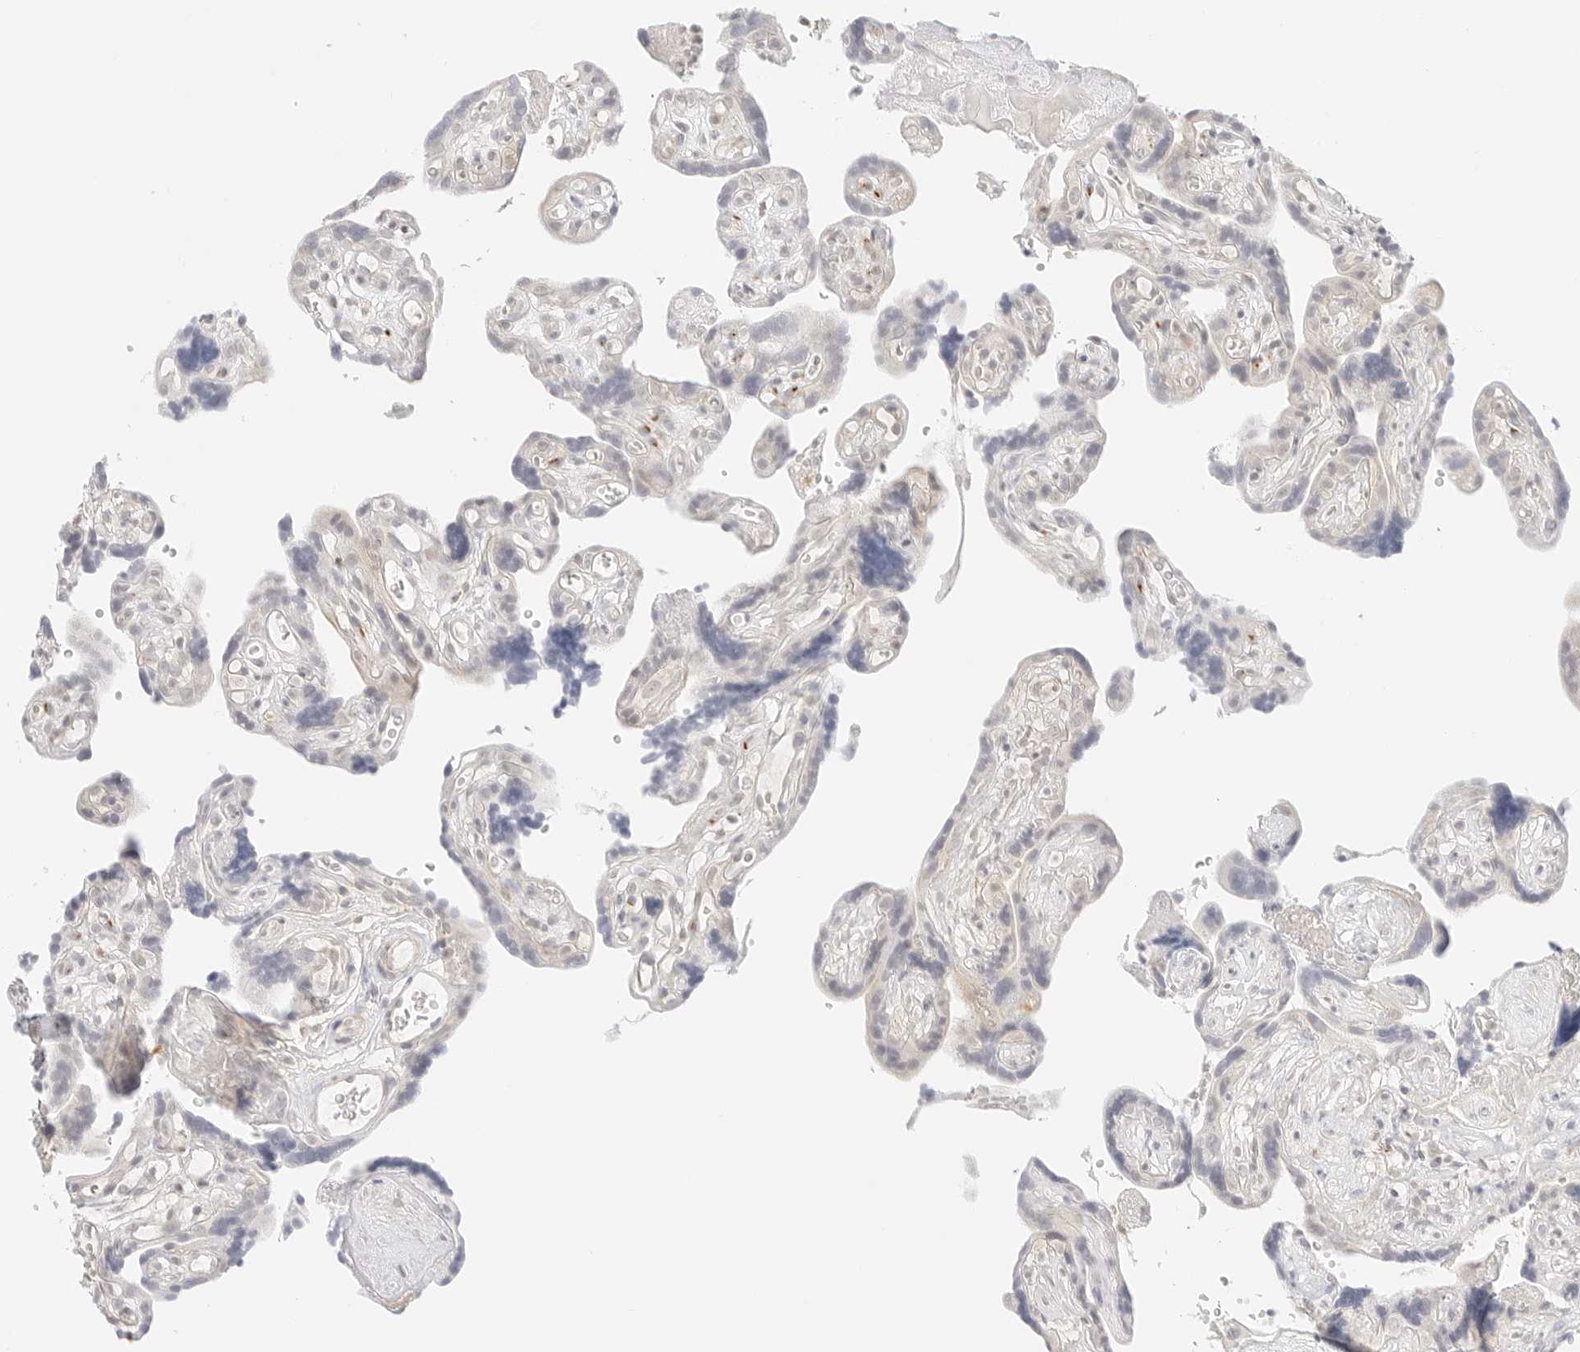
{"staining": {"intensity": "weak", "quantity": ">75%", "location": "cytoplasmic/membranous"}, "tissue": "placenta", "cell_type": "Decidual cells", "image_type": "normal", "snomed": [{"axis": "morphology", "description": "Normal tissue, NOS"}, {"axis": "topography", "description": "Placenta"}], "caption": "Unremarkable placenta exhibits weak cytoplasmic/membranous expression in approximately >75% of decidual cells, visualized by immunohistochemistry.", "gene": "GNAS", "patient": {"sex": "female", "age": 30}}